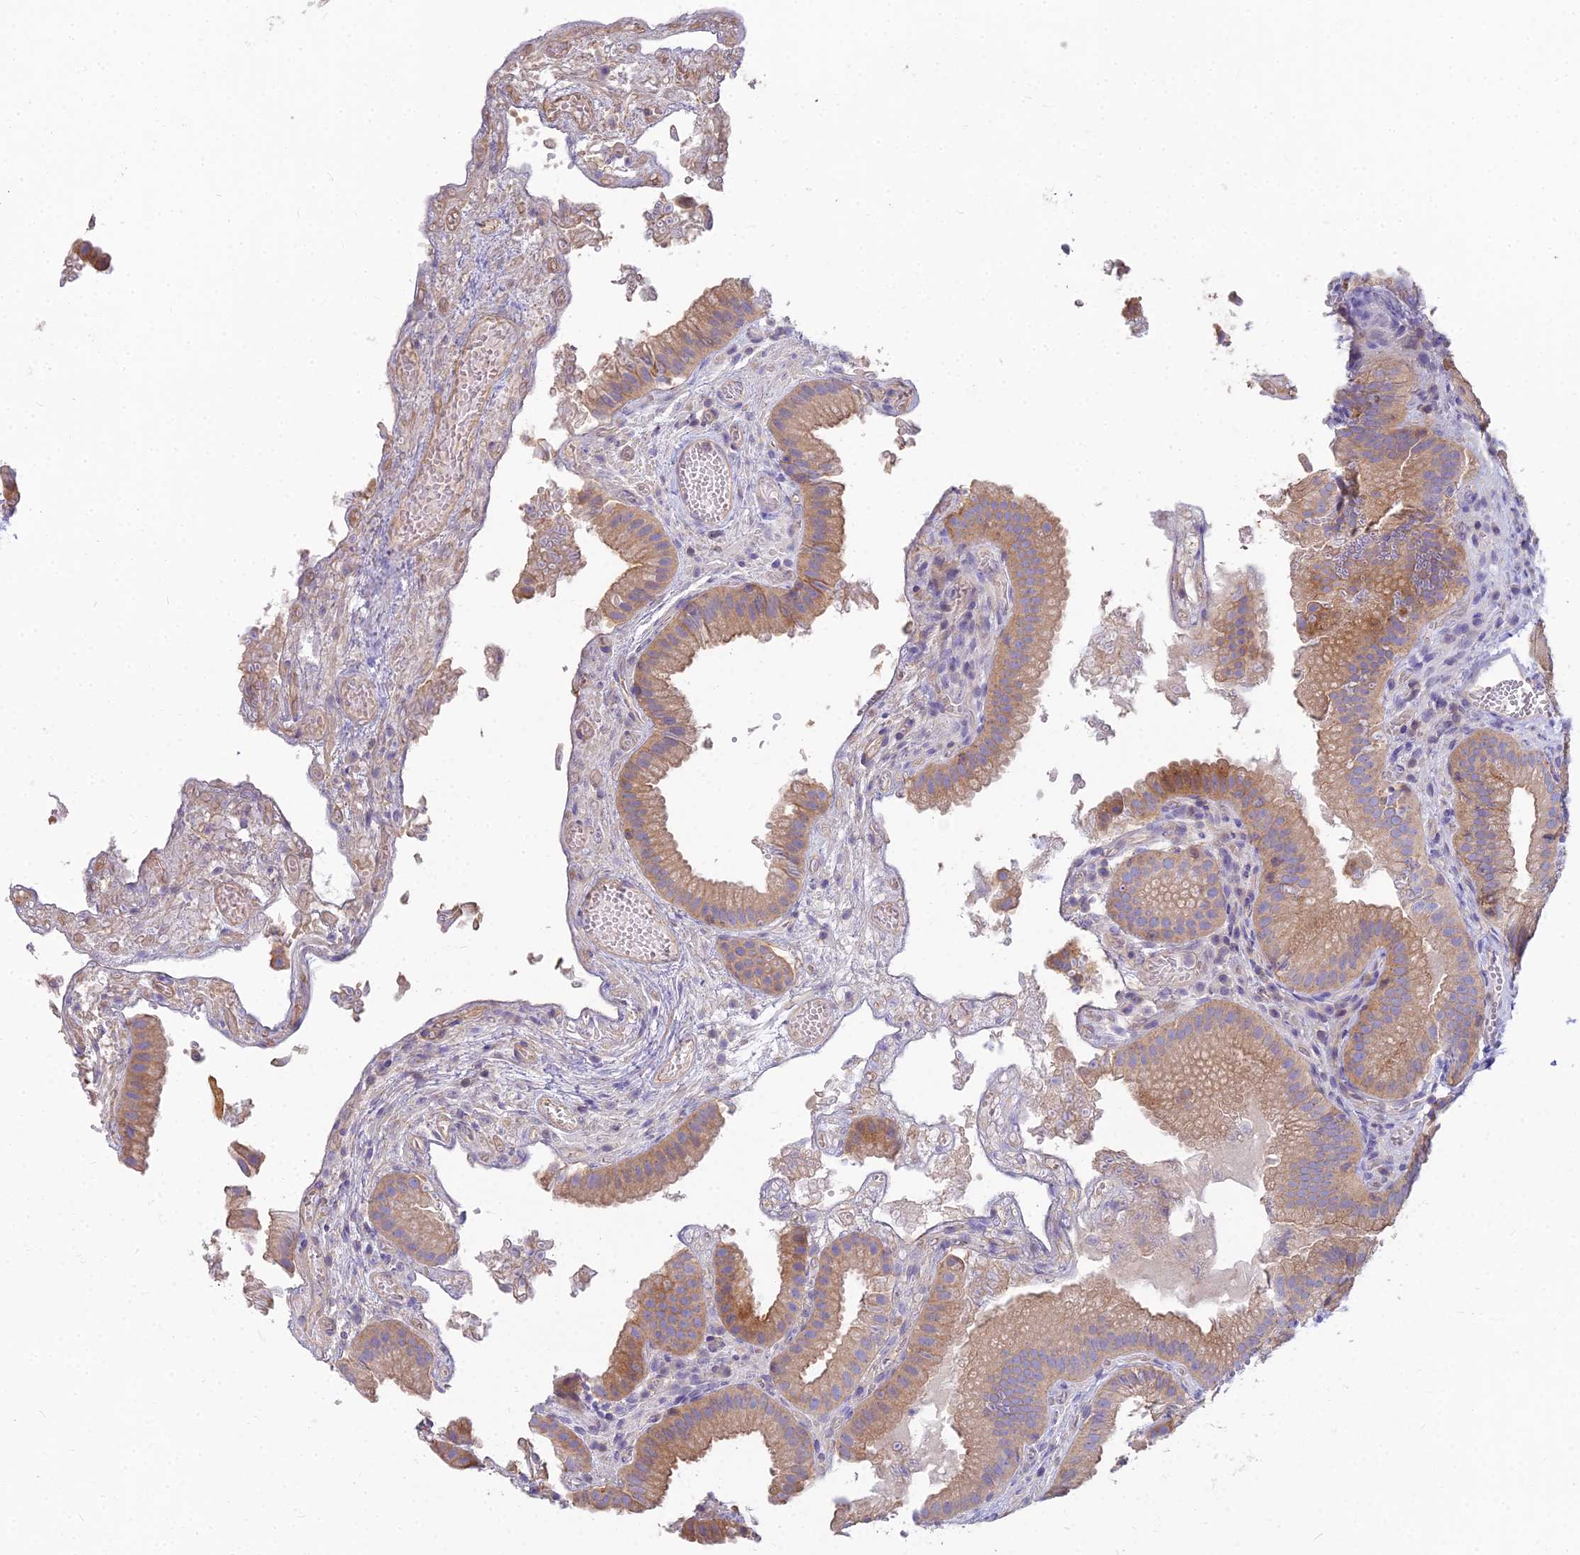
{"staining": {"intensity": "moderate", "quantity": ">75%", "location": "cytoplasmic/membranous"}, "tissue": "gallbladder", "cell_type": "Glandular cells", "image_type": "normal", "snomed": [{"axis": "morphology", "description": "Normal tissue, NOS"}, {"axis": "topography", "description": "Gallbladder"}], "caption": "Immunohistochemical staining of benign human gallbladder demonstrates medium levels of moderate cytoplasmic/membranous expression in approximately >75% of glandular cells.", "gene": "SMIM24", "patient": {"sex": "female", "age": 30}}